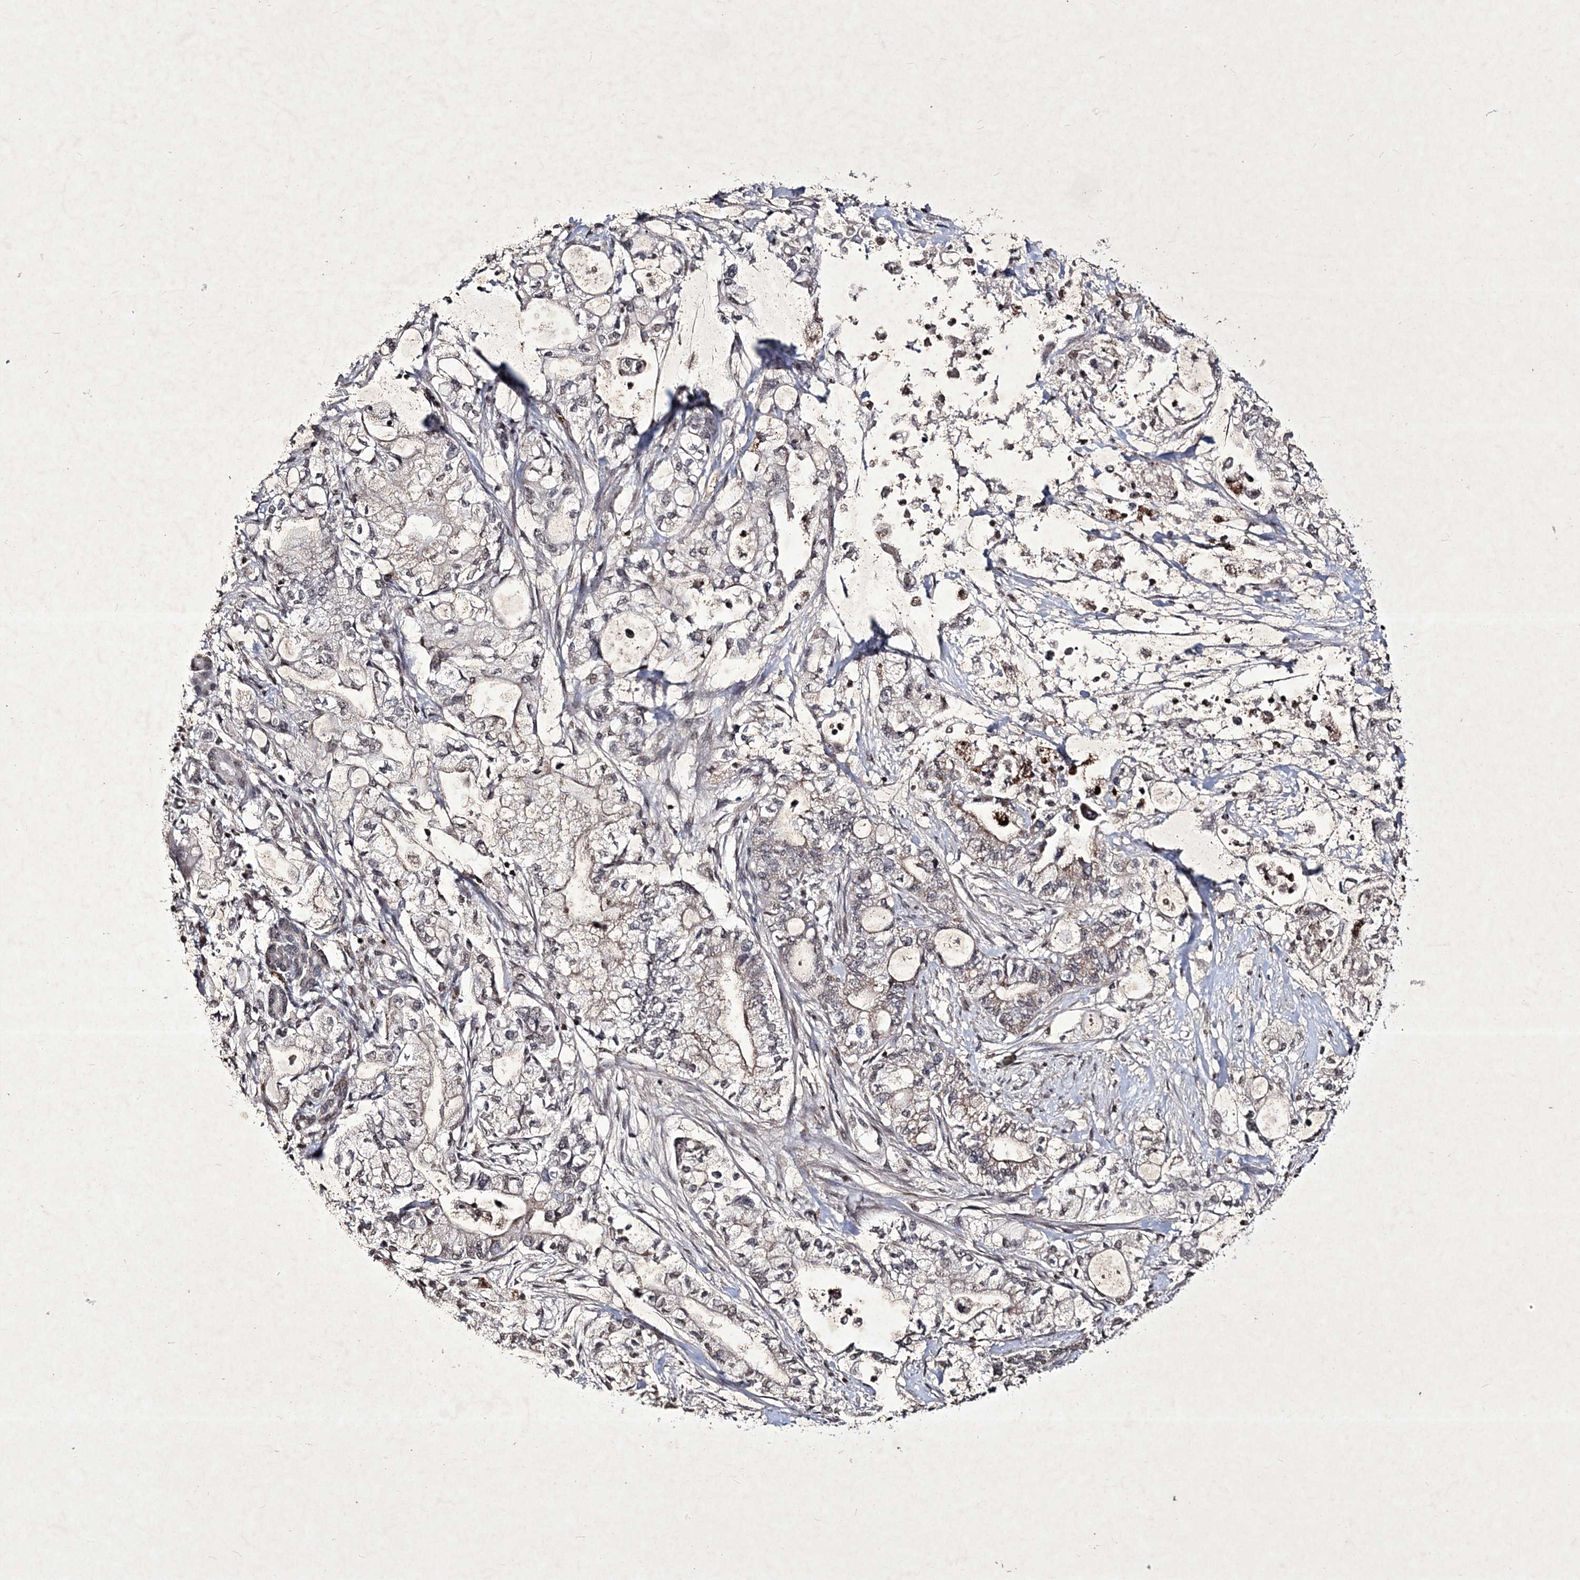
{"staining": {"intensity": "weak", "quantity": ">75%", "location": "cytoplasmic/membranous,nuclear"}, "tissue": "pancreatic cancer", "cell_type": "Tumor cells", "image_type": "cancer", "snomed": [{"axis": "morphology", "description": "Adenocarcinoma, NOS"}, {"axis": "topography", "description": "Pancreas"}], "caption": "Immunohistochemistry of pancreatic cancer exhibits low levels of weak cytoplasmic/membranous and nuclear staining in about >75% of tumor cells. (IHC, brightfield microscopy, high magnification).", "gene": "SOWAHB", "patient": {"sex": "male", "age": 79}}